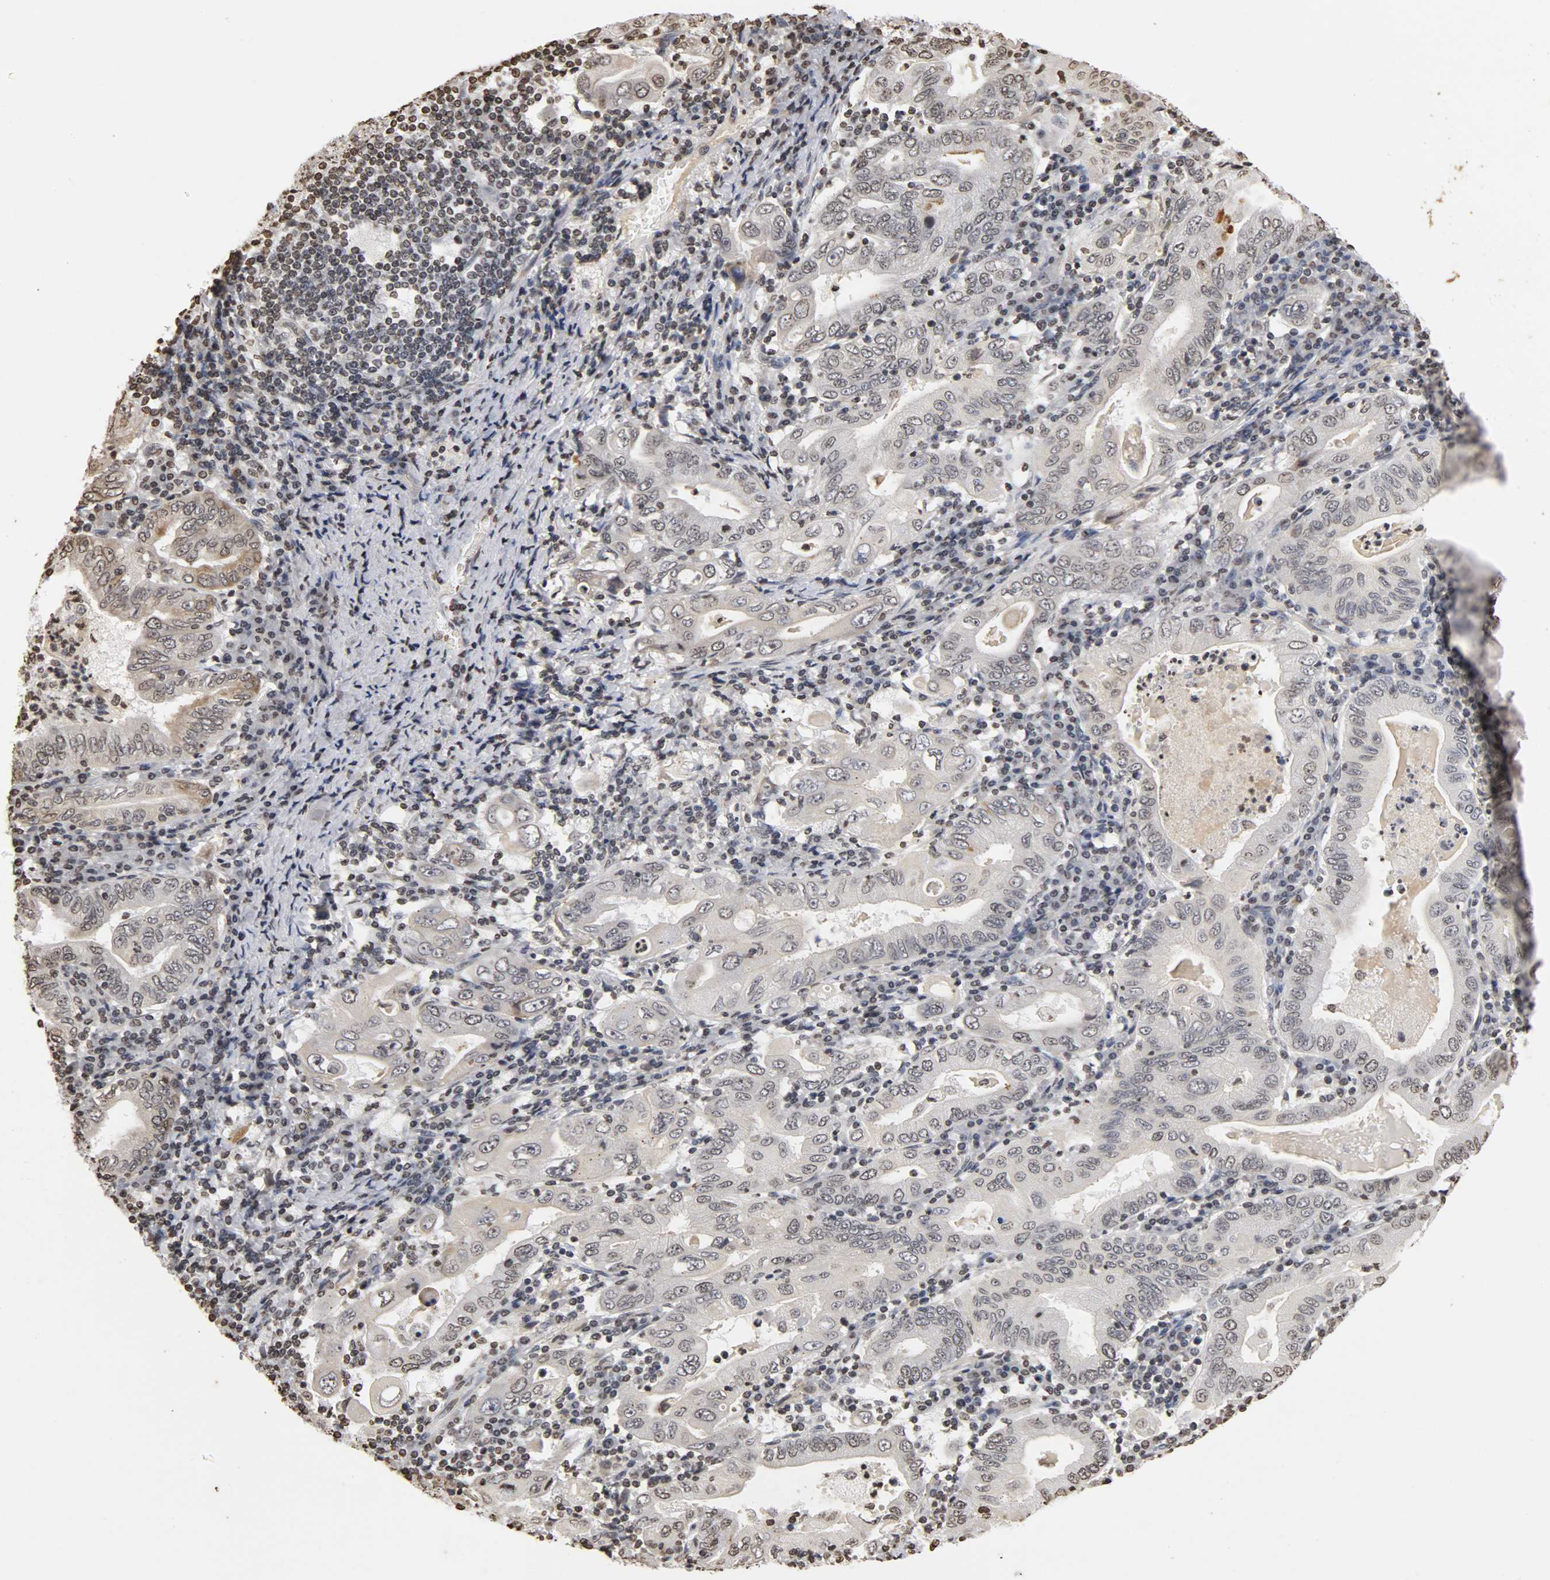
{"staining": {"intensity": "weak", "quantity": "25%-75%", "location": "cytoplasmic/membranous"}, "tissue": "stomach cancer", "cell_type": "Tumor cells", "image_type": "cancer", "snomed": [{"axis": "morphology", "description": "Normal tissue, NOS"}, {"axis": "morphology", "description": "Adenocarcinoma, NOS"}, {"axis": "topography", "description": "Esophagus"}, {"axis": "topography", "description": "Stomach, upper"}, {"axis": "topography", "description": "Peripheral nerve tissue"}], "caption": "IHC photomicrograph of neoplastic tissue: human adenocarcinoma (stomach) stained using immunohistochemistry (IHC) displays low levels of weak protein expression localized specifically in the cytoplasmic/membranous of tumor cells, appearing as a cytoplasmic/membranous brown color.", "gene": "ERCC2", "patient": {"sex": "male", "age": 62}}